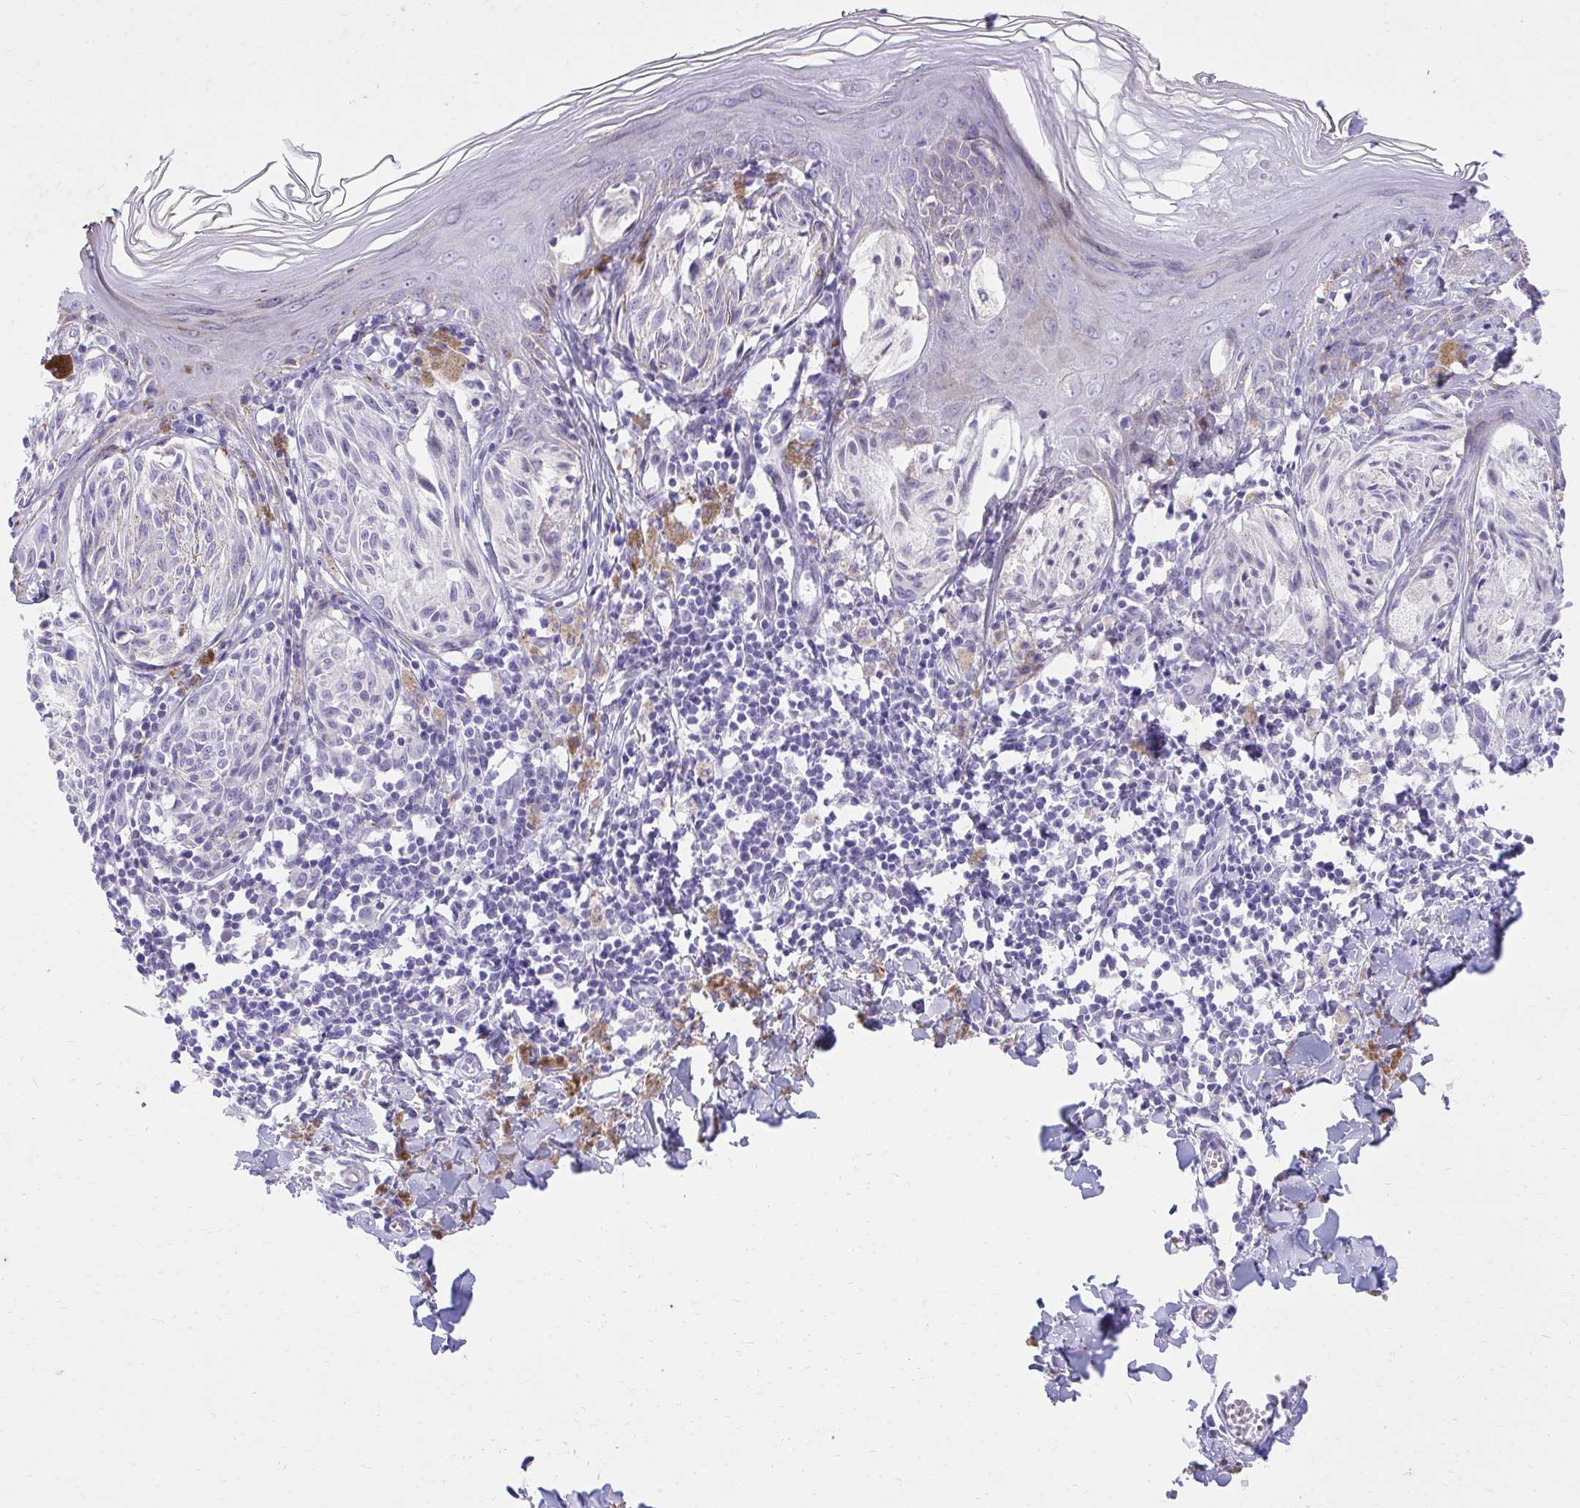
{"staining": {"intensity": "negative", "quantity": "none", "location": "none"}, "tissue": "melanoma", "cell_type": "Tumor cells", "image_type": "cancer", "snomed": [{"axis": "morphology", "description": "Malignant melanoma, NOS"}, {"axis": "topography", "description": "Skin"}], "caption": "DAB (3,3'-diaminobenzidine) immunohistochemical staining of melanoma displays no significant expression in tumor cells.", "gene": "KLK1", "patient": {"sex": "female", "age": 38}}